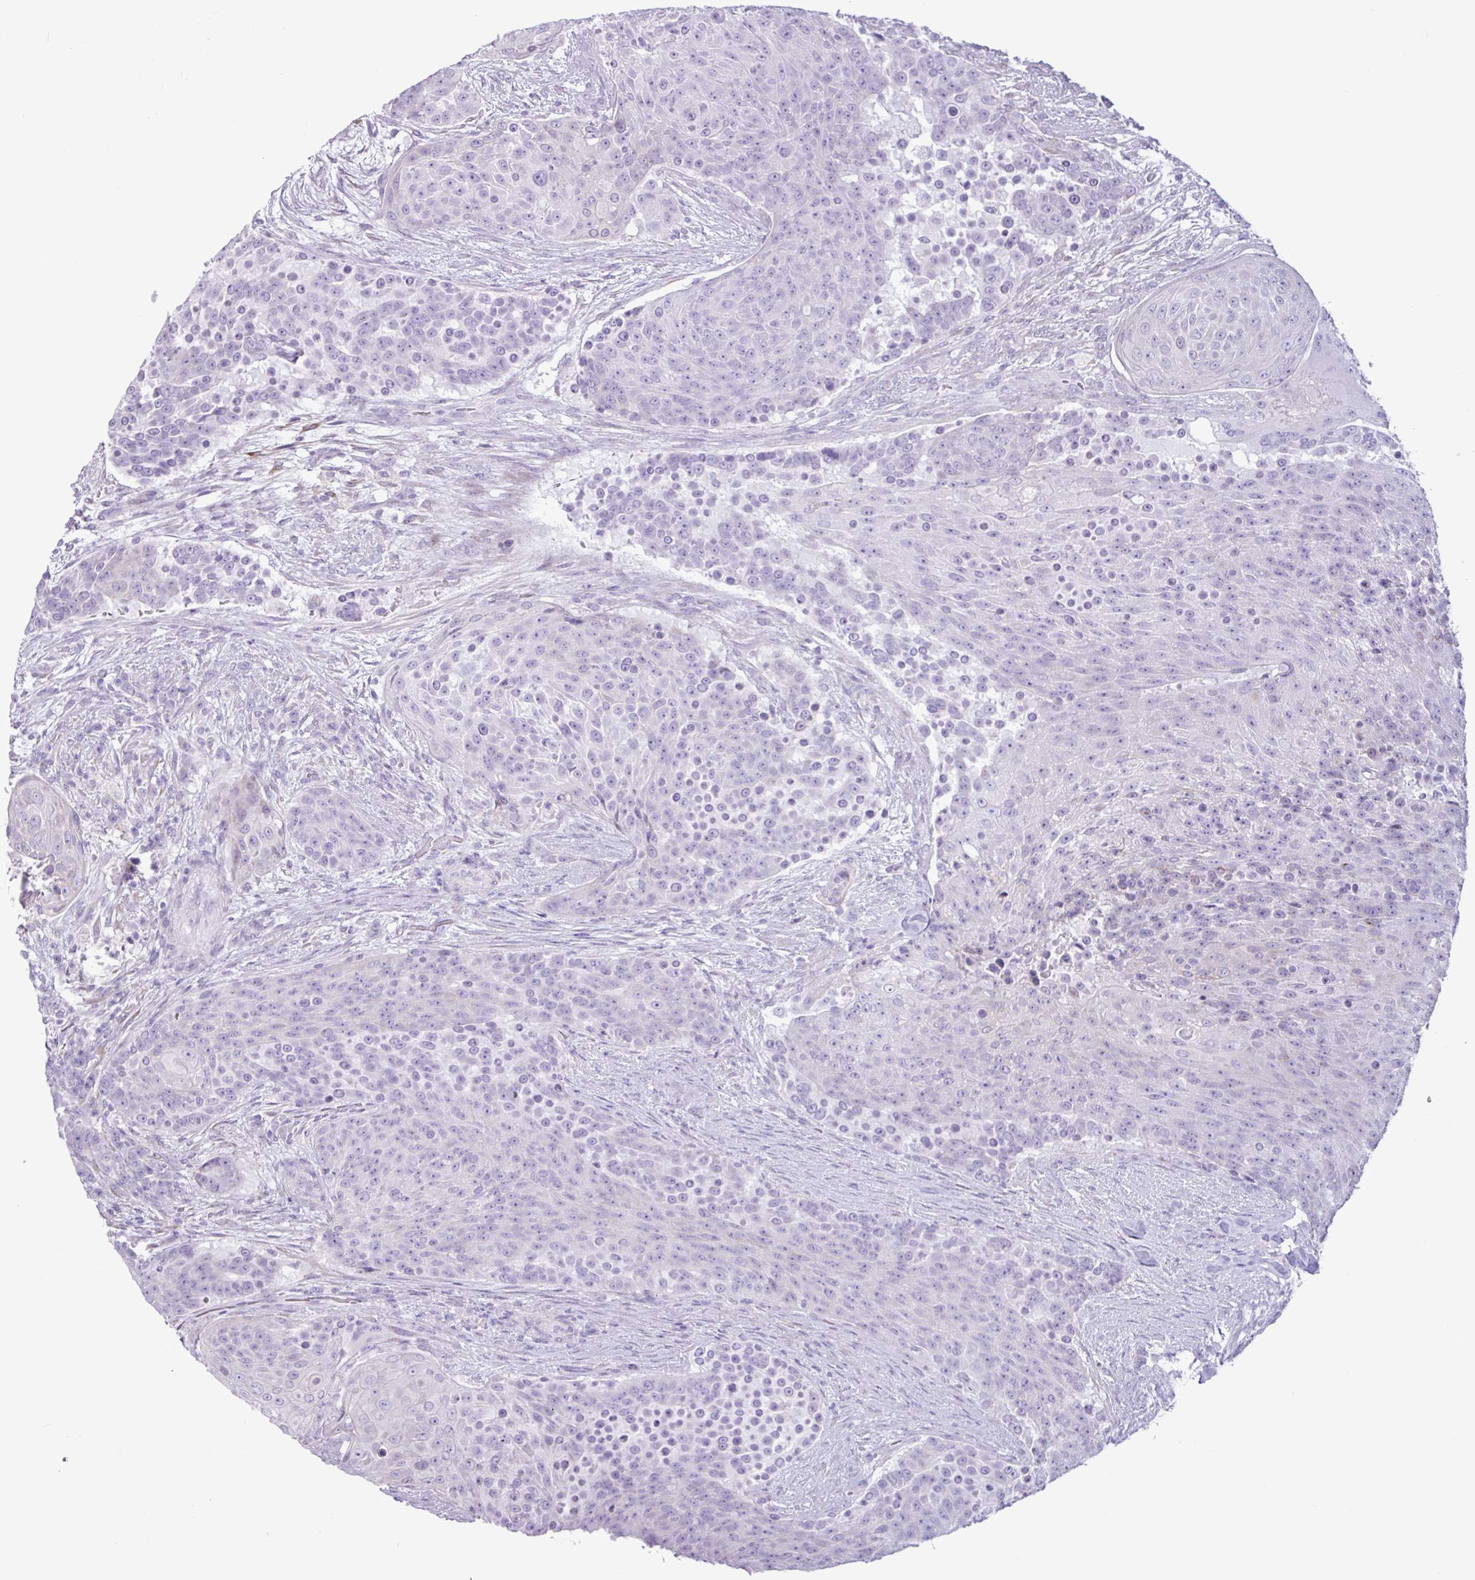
{"staining": {"intensity": "negative", "quantity": "none", "location": "none"}, "tissue": "urothelial cancer", "cell_type": "Tumor cells", "image_type": "cancer", "snomed": [{"axis": "morphology", "description": "Urothelial carcinoma, High grade"}, {"axis": "topography", "description": "Urinary bladder"}], "caption": "Protein analysis of high-grade urothelial carcinoma exhibits no significant staining in tumor cells. (Brightfield microscopy of DAB (3,3'-diaminobenzidine) IHC at high magnification).", "gene": "SLC38A1", "patient": {"sex": "female", "age": 63}}